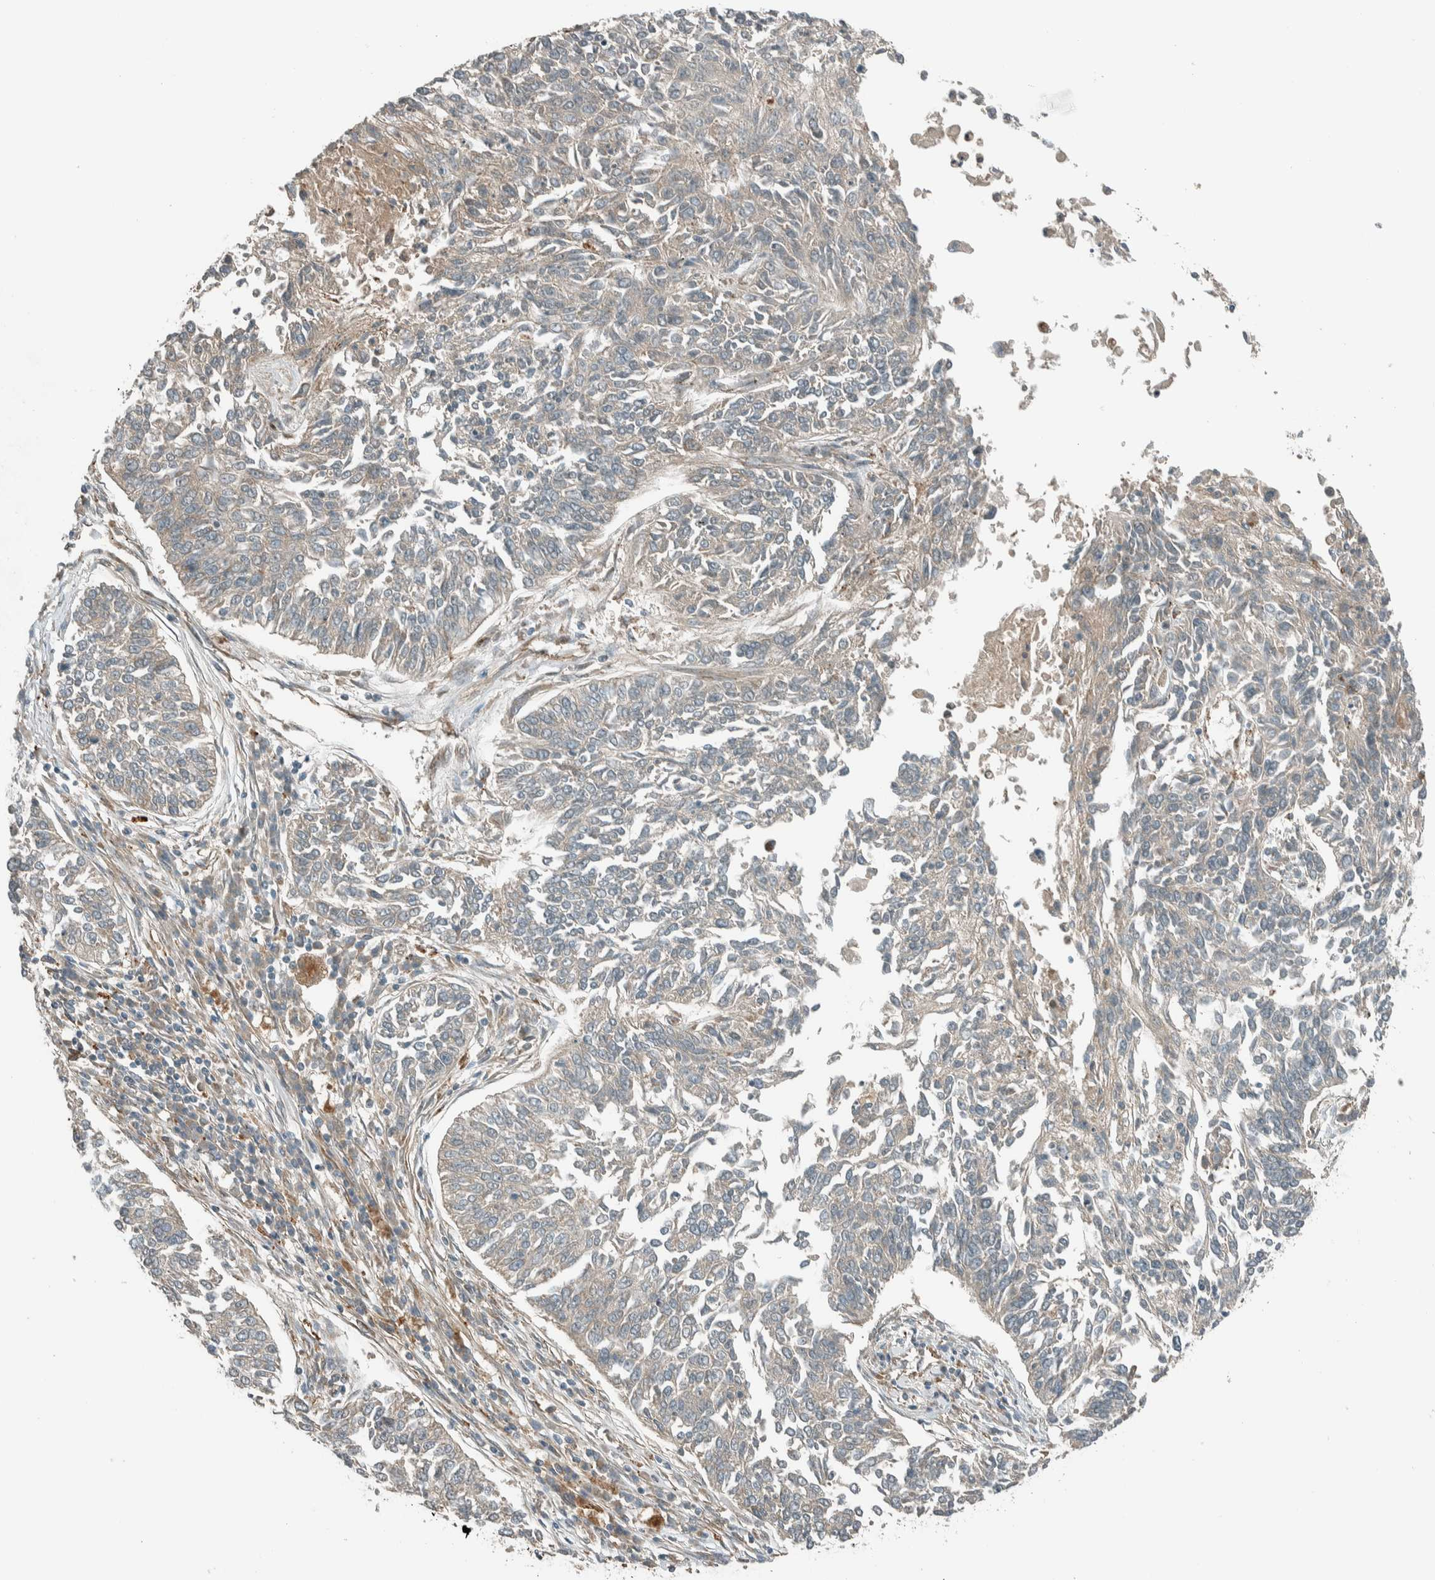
{"staining": {"intensity": "weak", "quantity": ">75%", "location": "cytoplasmic/membranous"}, "tissue": "lung cancer", "cell_type": "Tumor cells", "image_type": "cancer", "snomed": [{"axis": "morphology", "description": "Normal tissue, NOS"}, {"axis": "morphology", "description": "Squamous cell carcinoma, NOS"}, {"axis": "topography", "description": "Cartilage tissue"}, {"axis": "topography", "description": "Bronchus"}, {"axis": "topography", "description": "Lung"}], "caption": "A brown stain shows weak cytoplasmic/membranous positivity of a protein in human lung cancer tumor cells.", "gene": "EXOC7", "patient": {"sex": "female", "age": 49}}